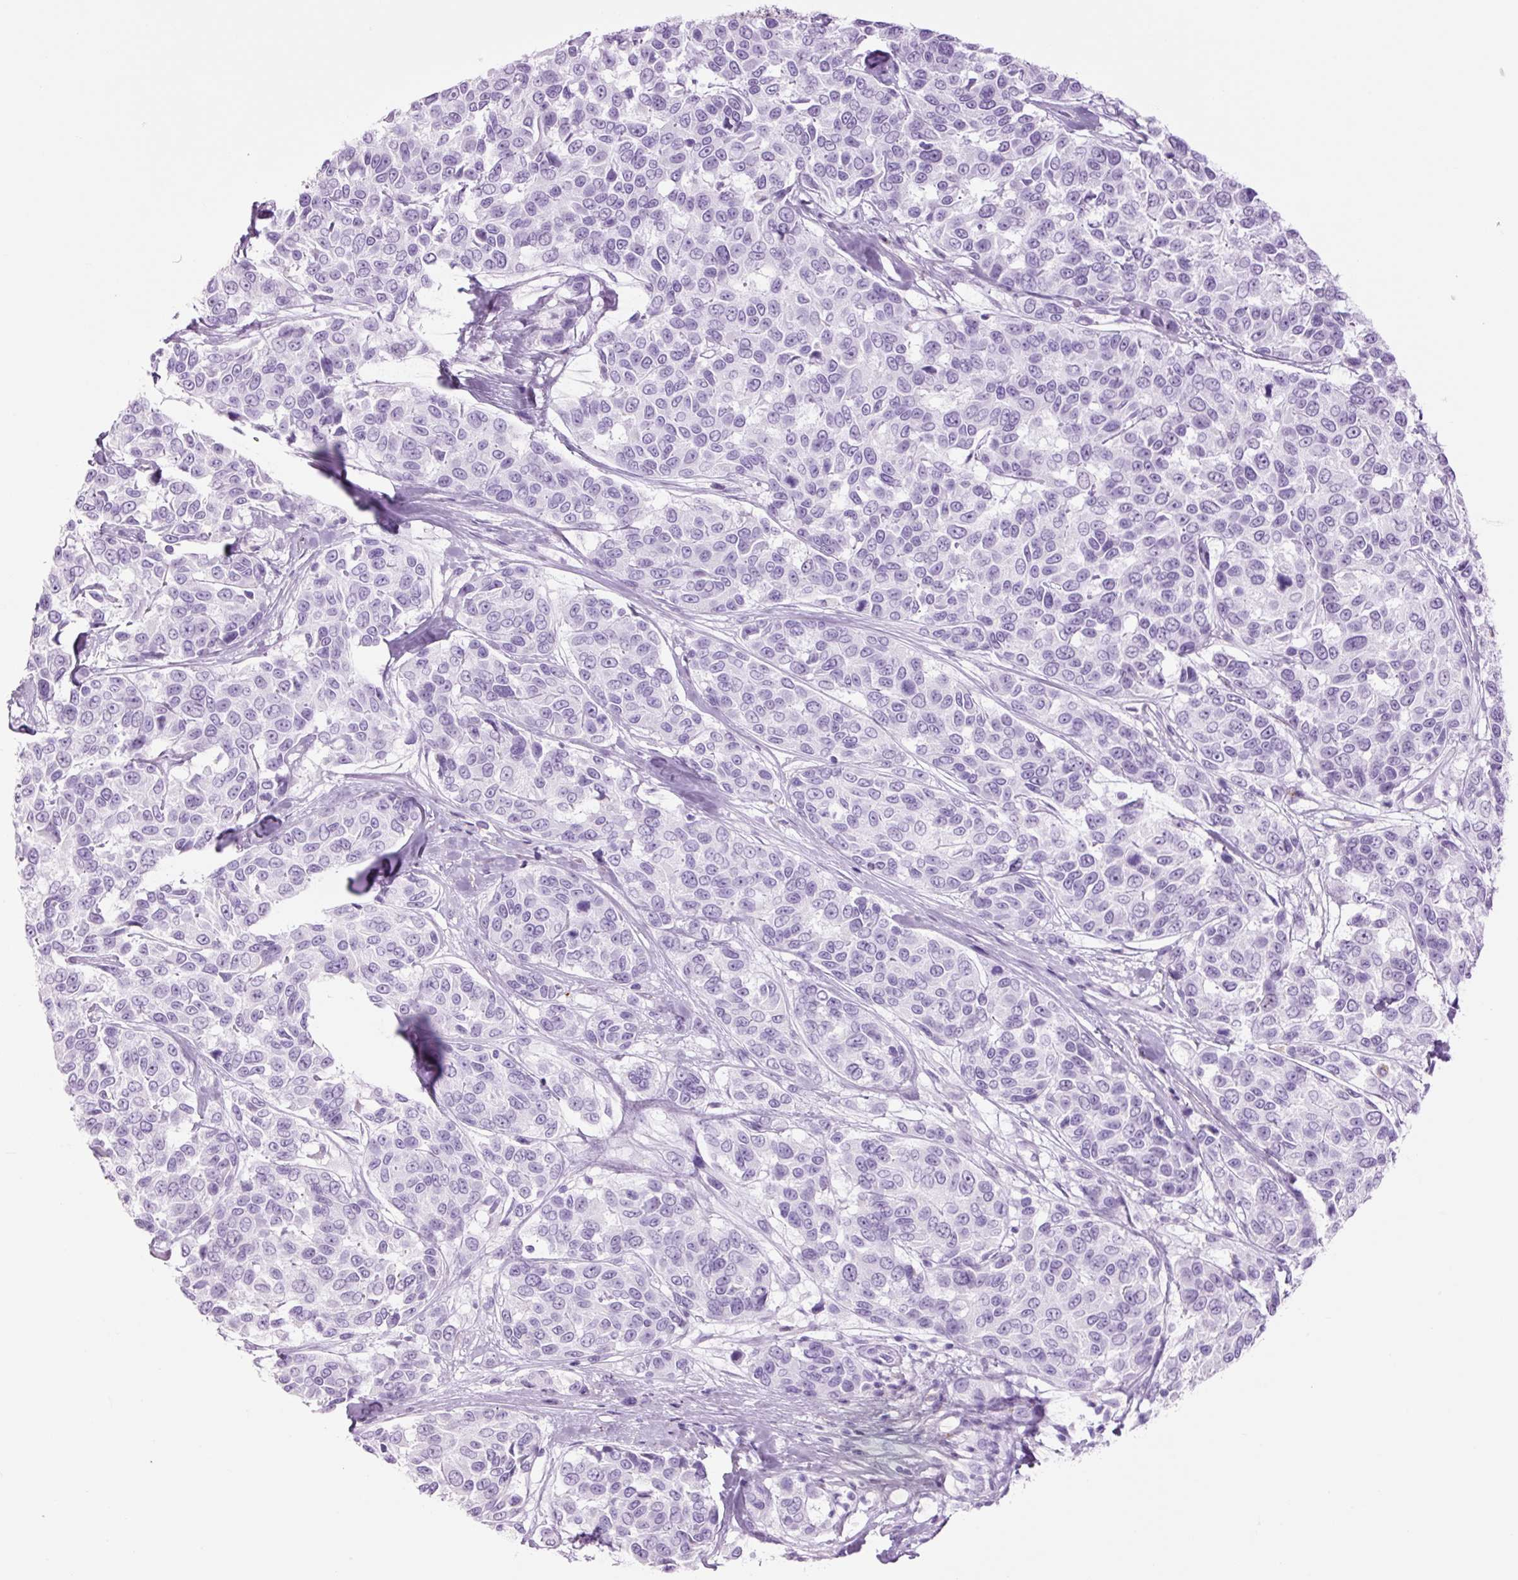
{"staining": {"intensity": "negative", "quantity": "none", "location": "none"}, "tissue": "melanoma", "cell_type": "Tumor cells", "image_type": "cancer", "snomed": [{"axis": "morphology", "description": "Malignant melanoma, NOS"}, {"axis": "topography", "description": "Skin"}], "caption": "DAB immunohistochemical staining of melanoma exhibits no significant positivity in tumor cells.", "gene": "LYZ", "patient": {"sex": "female", "age": 66}}